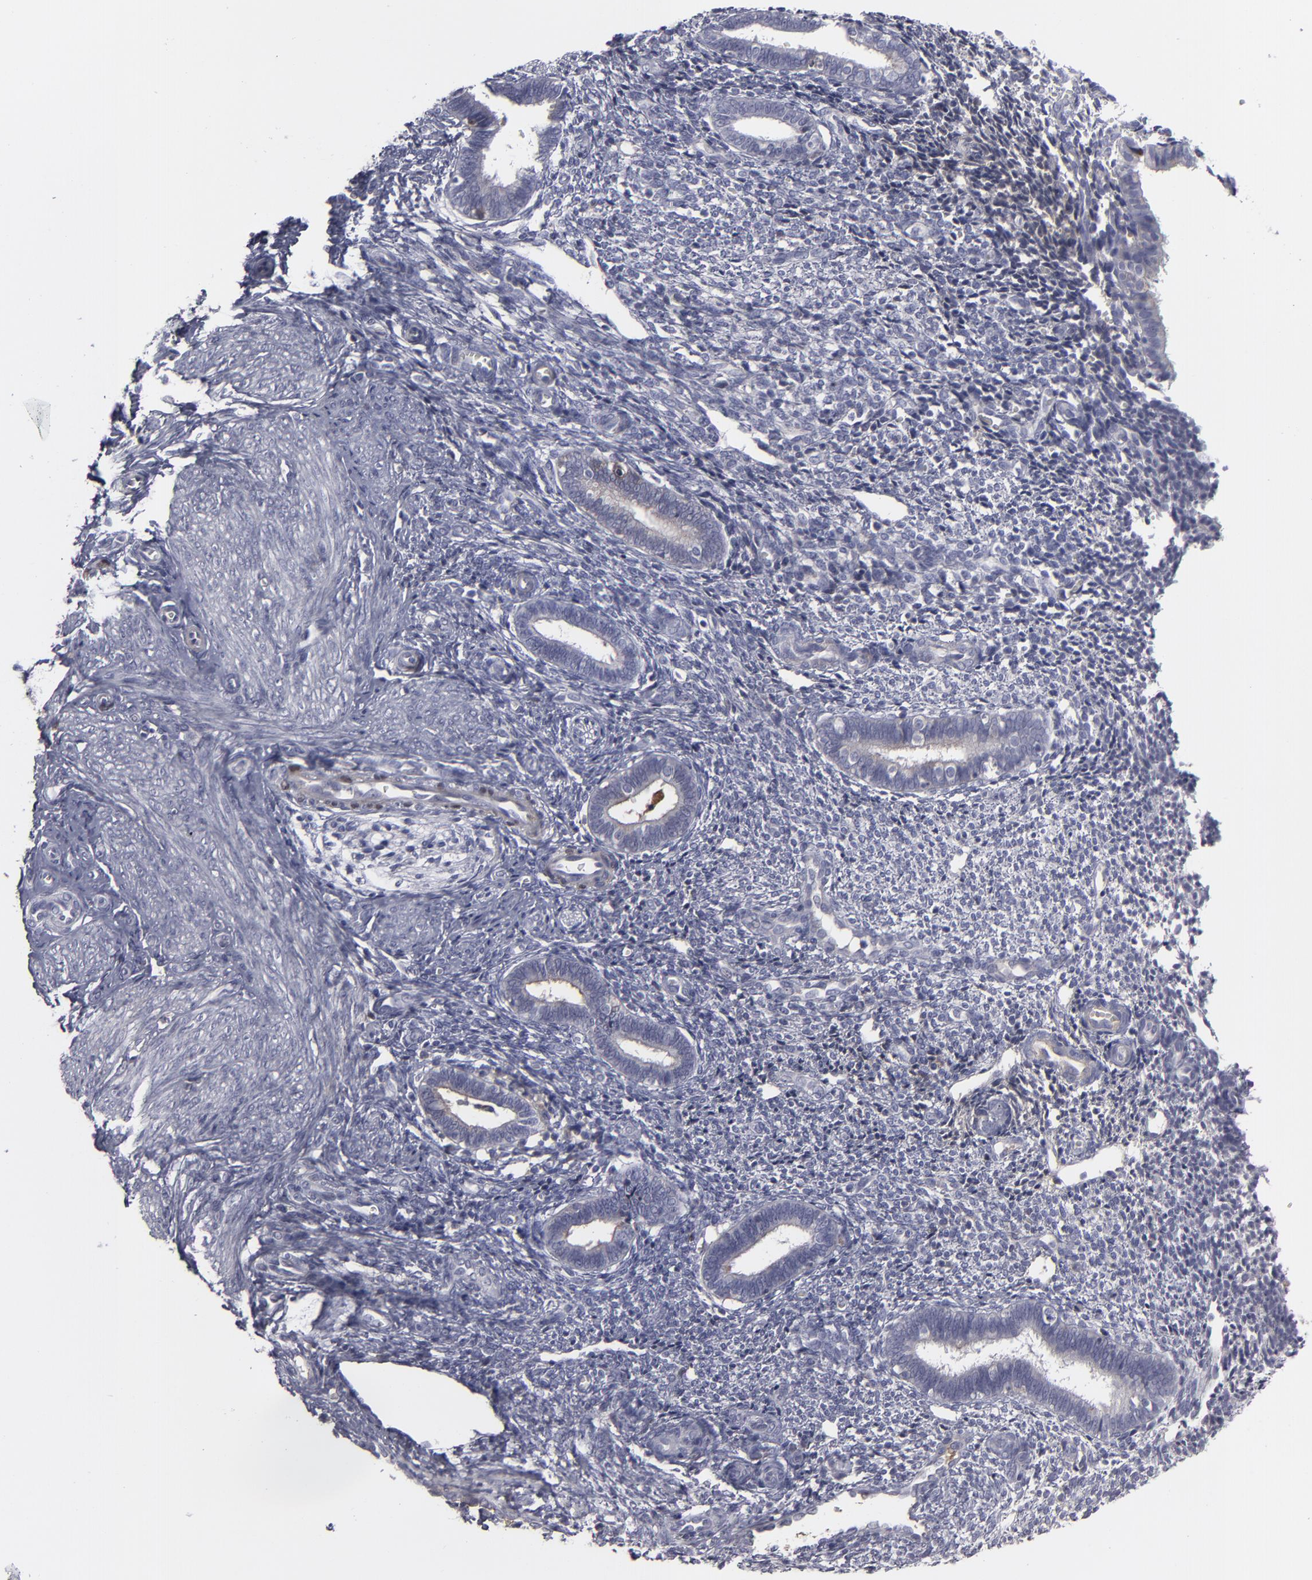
{"staining": {"intensity": "moderate", "quantity": "<25%", "location": "nuclear"}, "tissue": "endometrium", "cell_type": "Cells in endometrial stroma", "image_type": "normal", "snomed": [{"axis": "morphology", "description": "Normal tissue, NOS"}, {"axis": "topography", "description": "Endometrium"}], "caption": "A brown stain highlights moderate nuclear expression of a protein in cells in endometrial stroma of unremarkable endometrium. The protein of interest is shown in brown color, while the nuclei are stained blue.", "gene": "LRG1", "patient": {"sex": "female", "age": 27}}